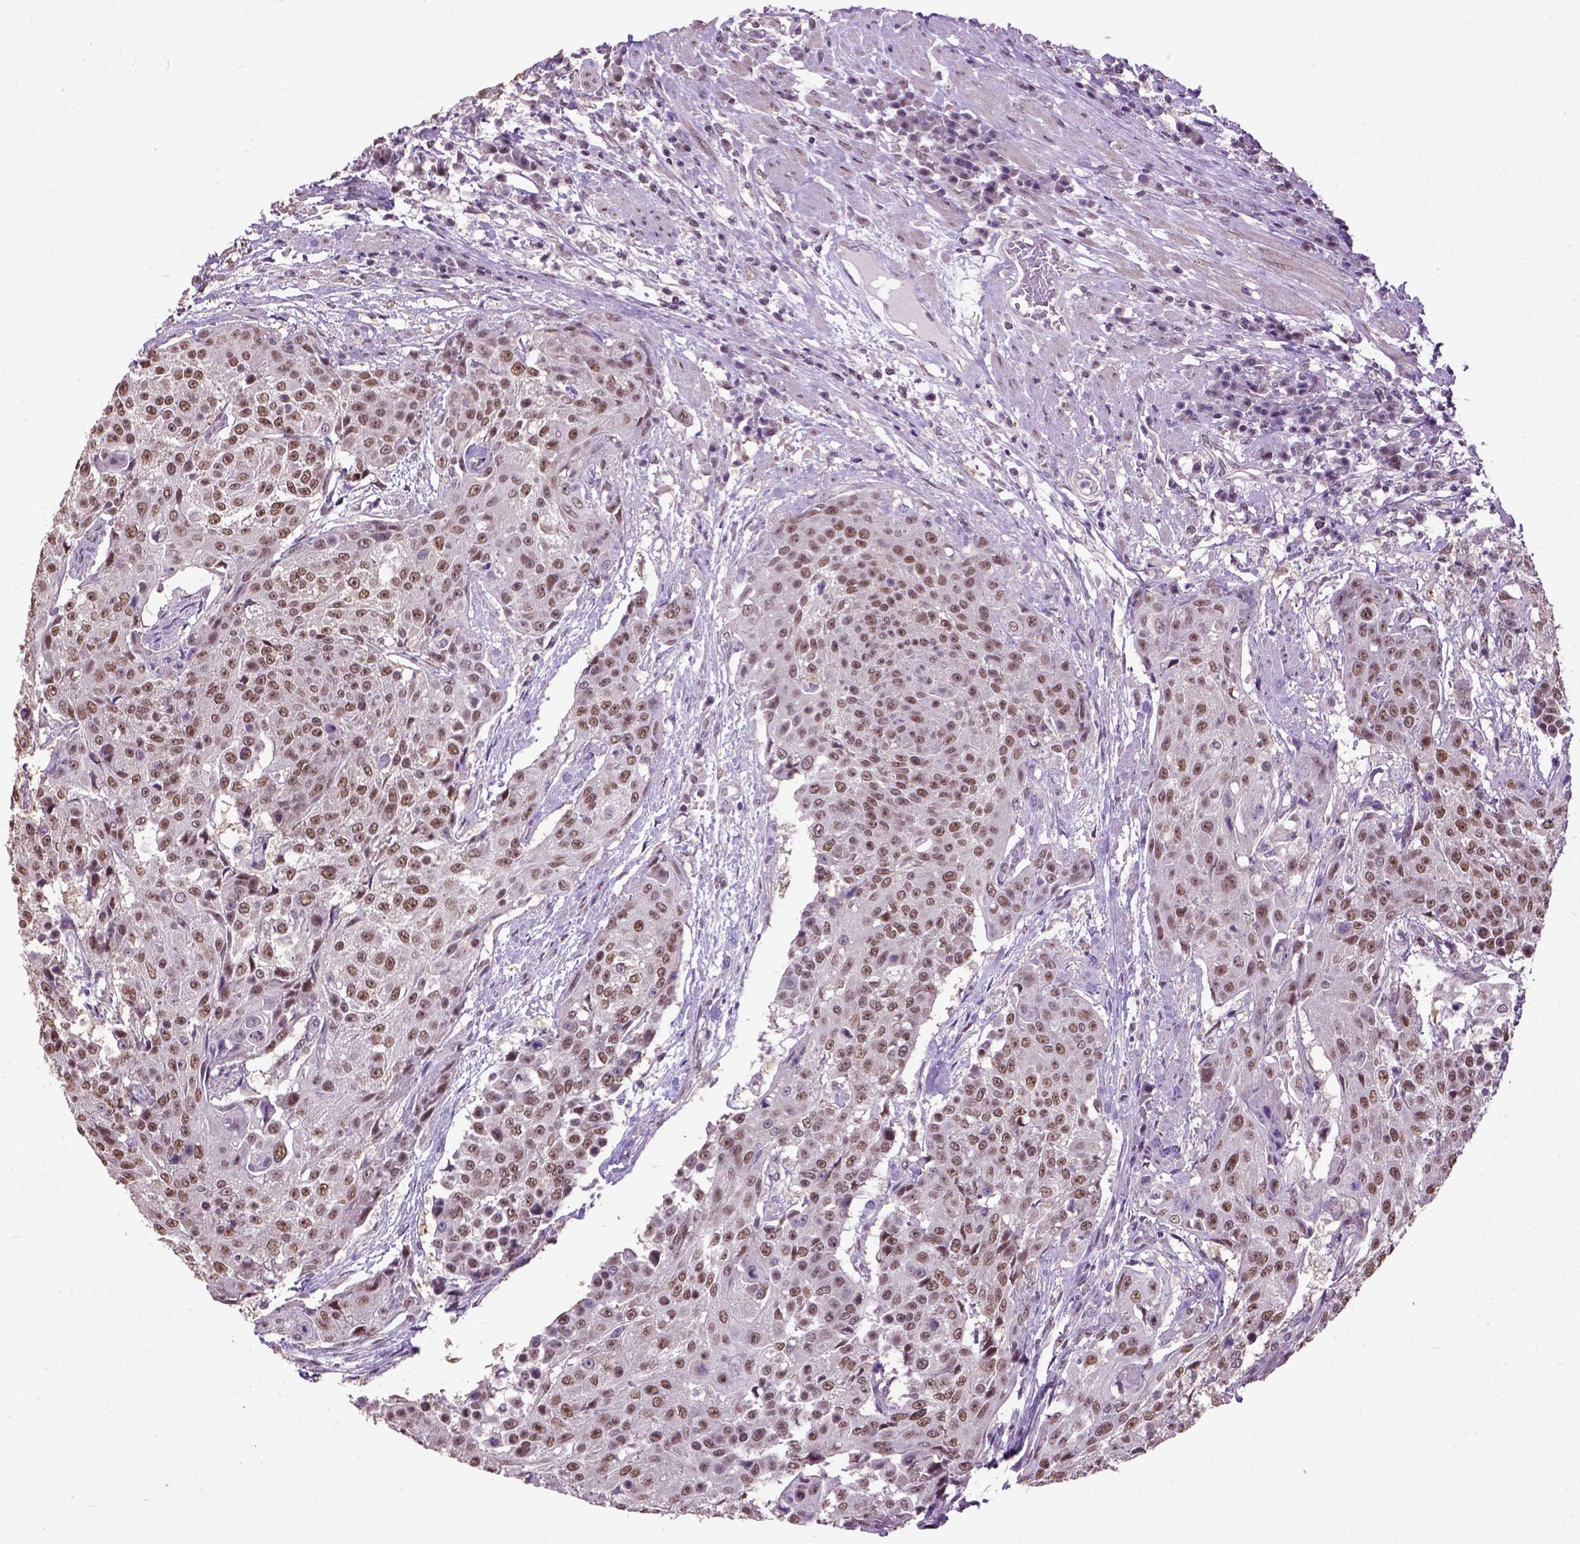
{"staining": {"intensity": "moderate", "quantity": ">75%", "location": "nuclear"}, "tissue": "urothelial cancer", "cell_type": "Tumor cells", "image_type": "cancer", "snomed": [{"axis": "morphology", "description": "Urothelial carcinoma, High grade"}, {"axis": "topography", "description": "Urinary bladder"}], "caption": "Immunohistochemistry (IHC) histopathology image of urothelial cancer stained for a protein (brown), which reveals medium levels of moderate nuclear staining in approximately >75% of tumor cells.", "gene": "UBA3", "patient": {"sex": "female", "age": 63}}